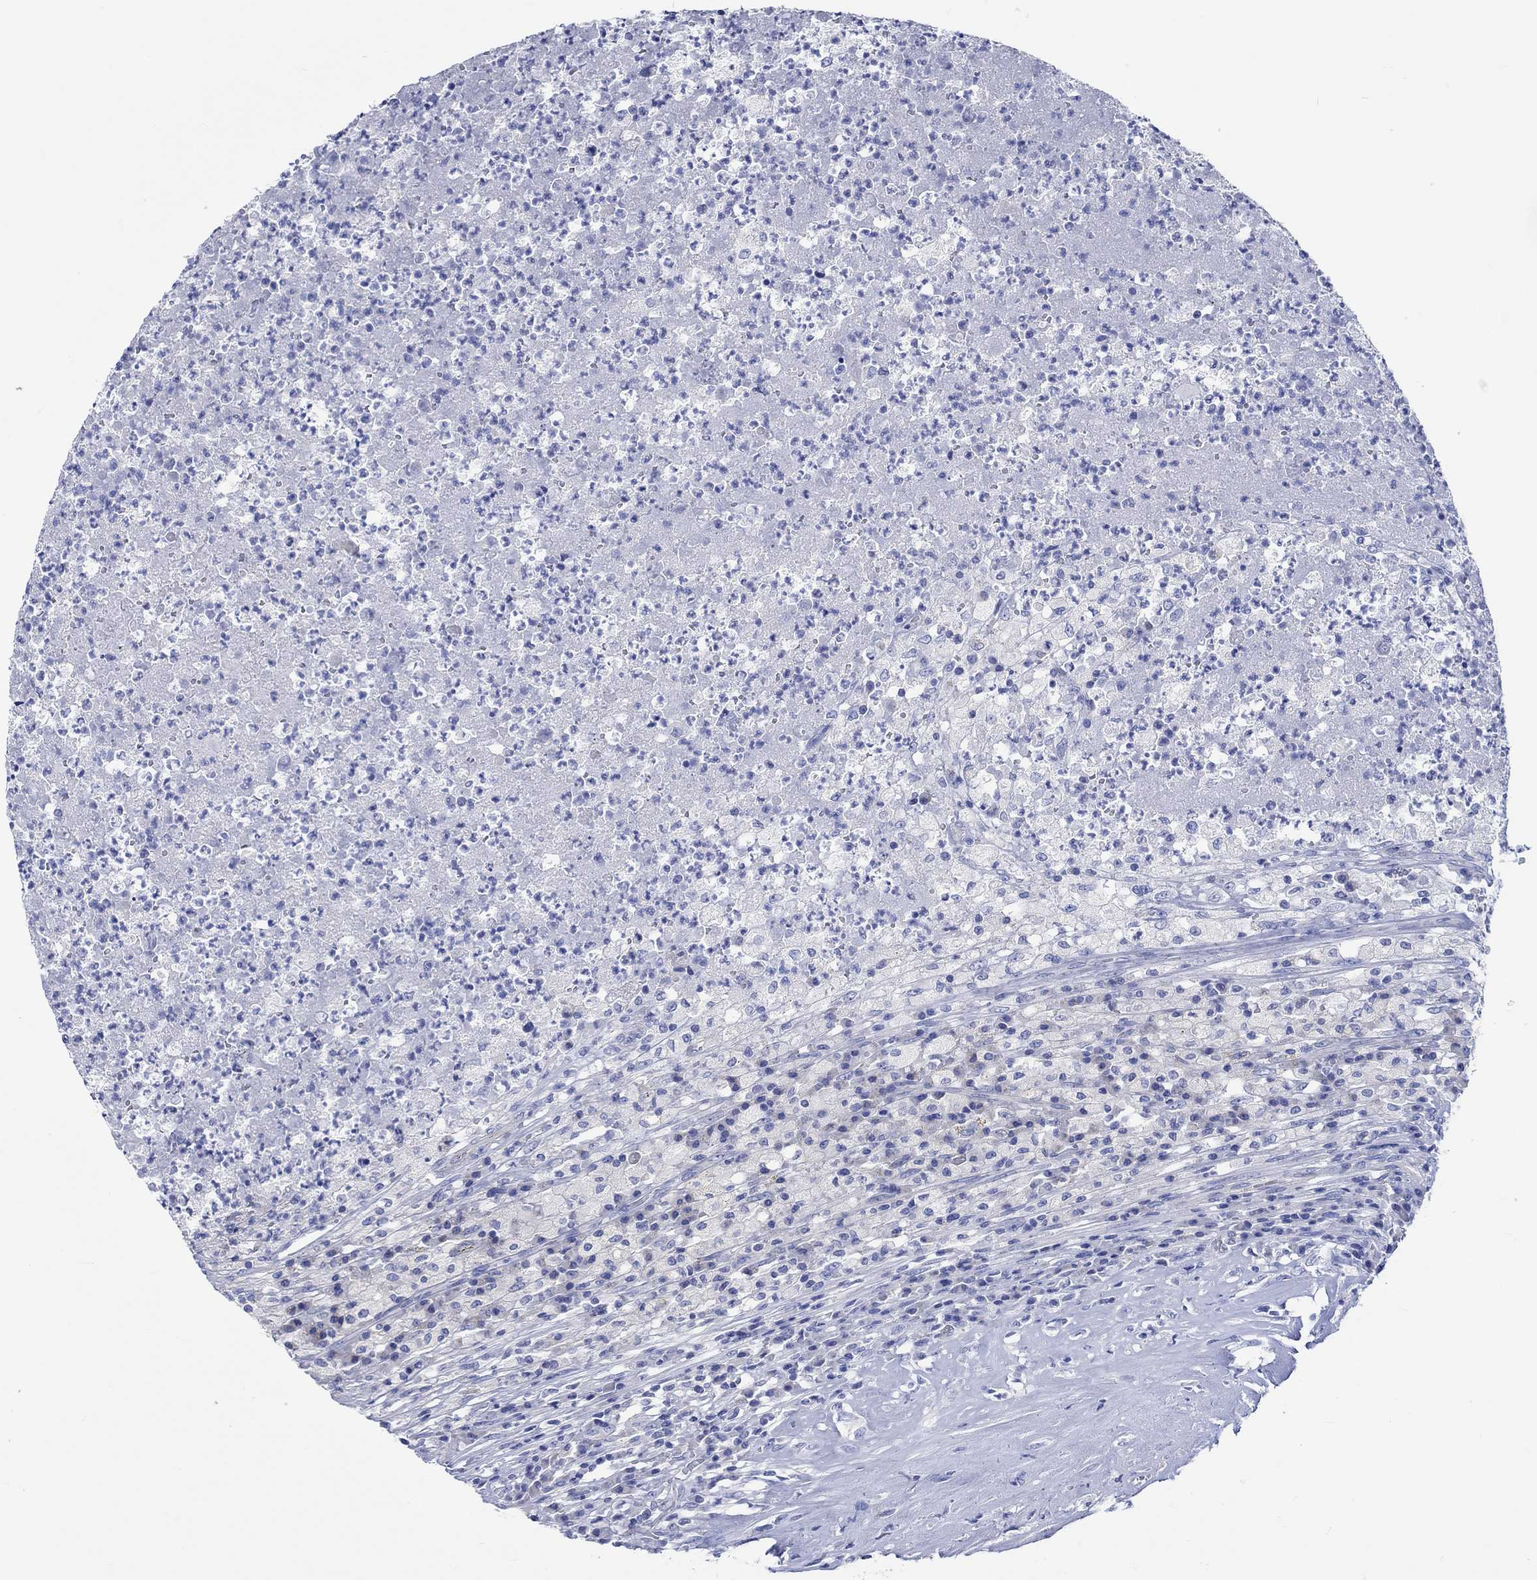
{"staining": {"intensity": "negative", "quantity": "none", "location": "none"}, "tissue": "testis cancer", "cell_type": "Tumor cells", "image_type": "cancer", "snomed": [{"axis": "morphology", "description": "Necrosis, NOS"}, {"axis": "morphology", "description": "Carcinoma, Embryonal, NOS"}, {"axis": "topography", "description": "Testis"}], "caption": "DAB immunohistochemical staining of testis cancer (embryonal carcinoma) exhibits no significant positivity in tumor cells. Nuclei are stained in blue.", "gene": "CPLX2", "patient": {"sex": "male", "age": 19}}